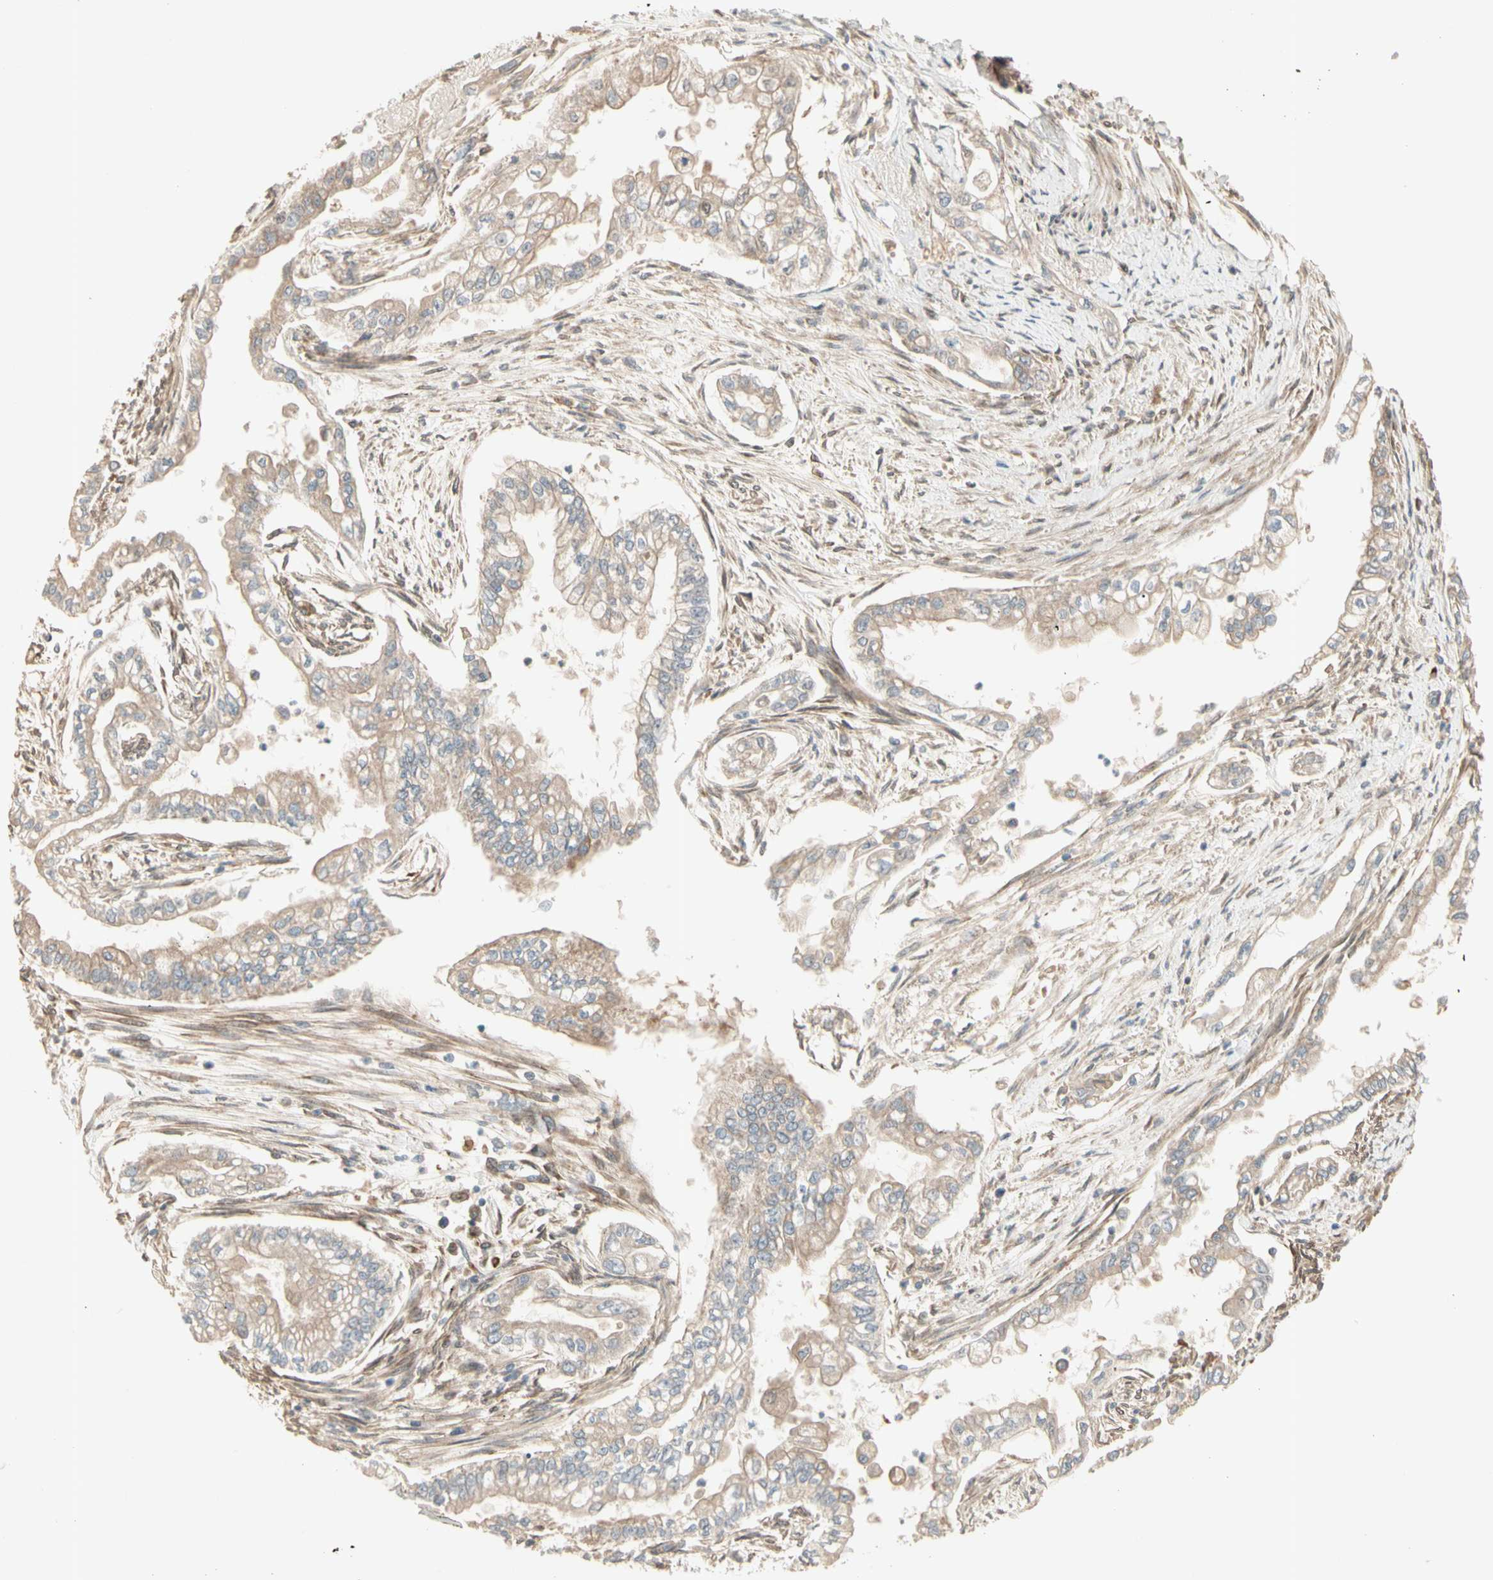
{"staining": {"intensity": "moderate", "quantity": ">75%", "location": "cytoplasmic/membranous"}, "tissue": "pancreatic cancer", "cell_type": "Tumor cells", "image_type": "cancer", "snomed": [{"axis": "morphology", "description": "Normal tissue, NOS"}, {"axis": "topography", "description": "Pancreas"}], "caption": "Pancreatic cancer tissue exhibits moderate cytoplasmic/membranous positivity in about >75% of tumor cells, visualized by immunohistochemistry.", "gene": "IRAG1", "patient": {"sex": "male", "age": 42}}